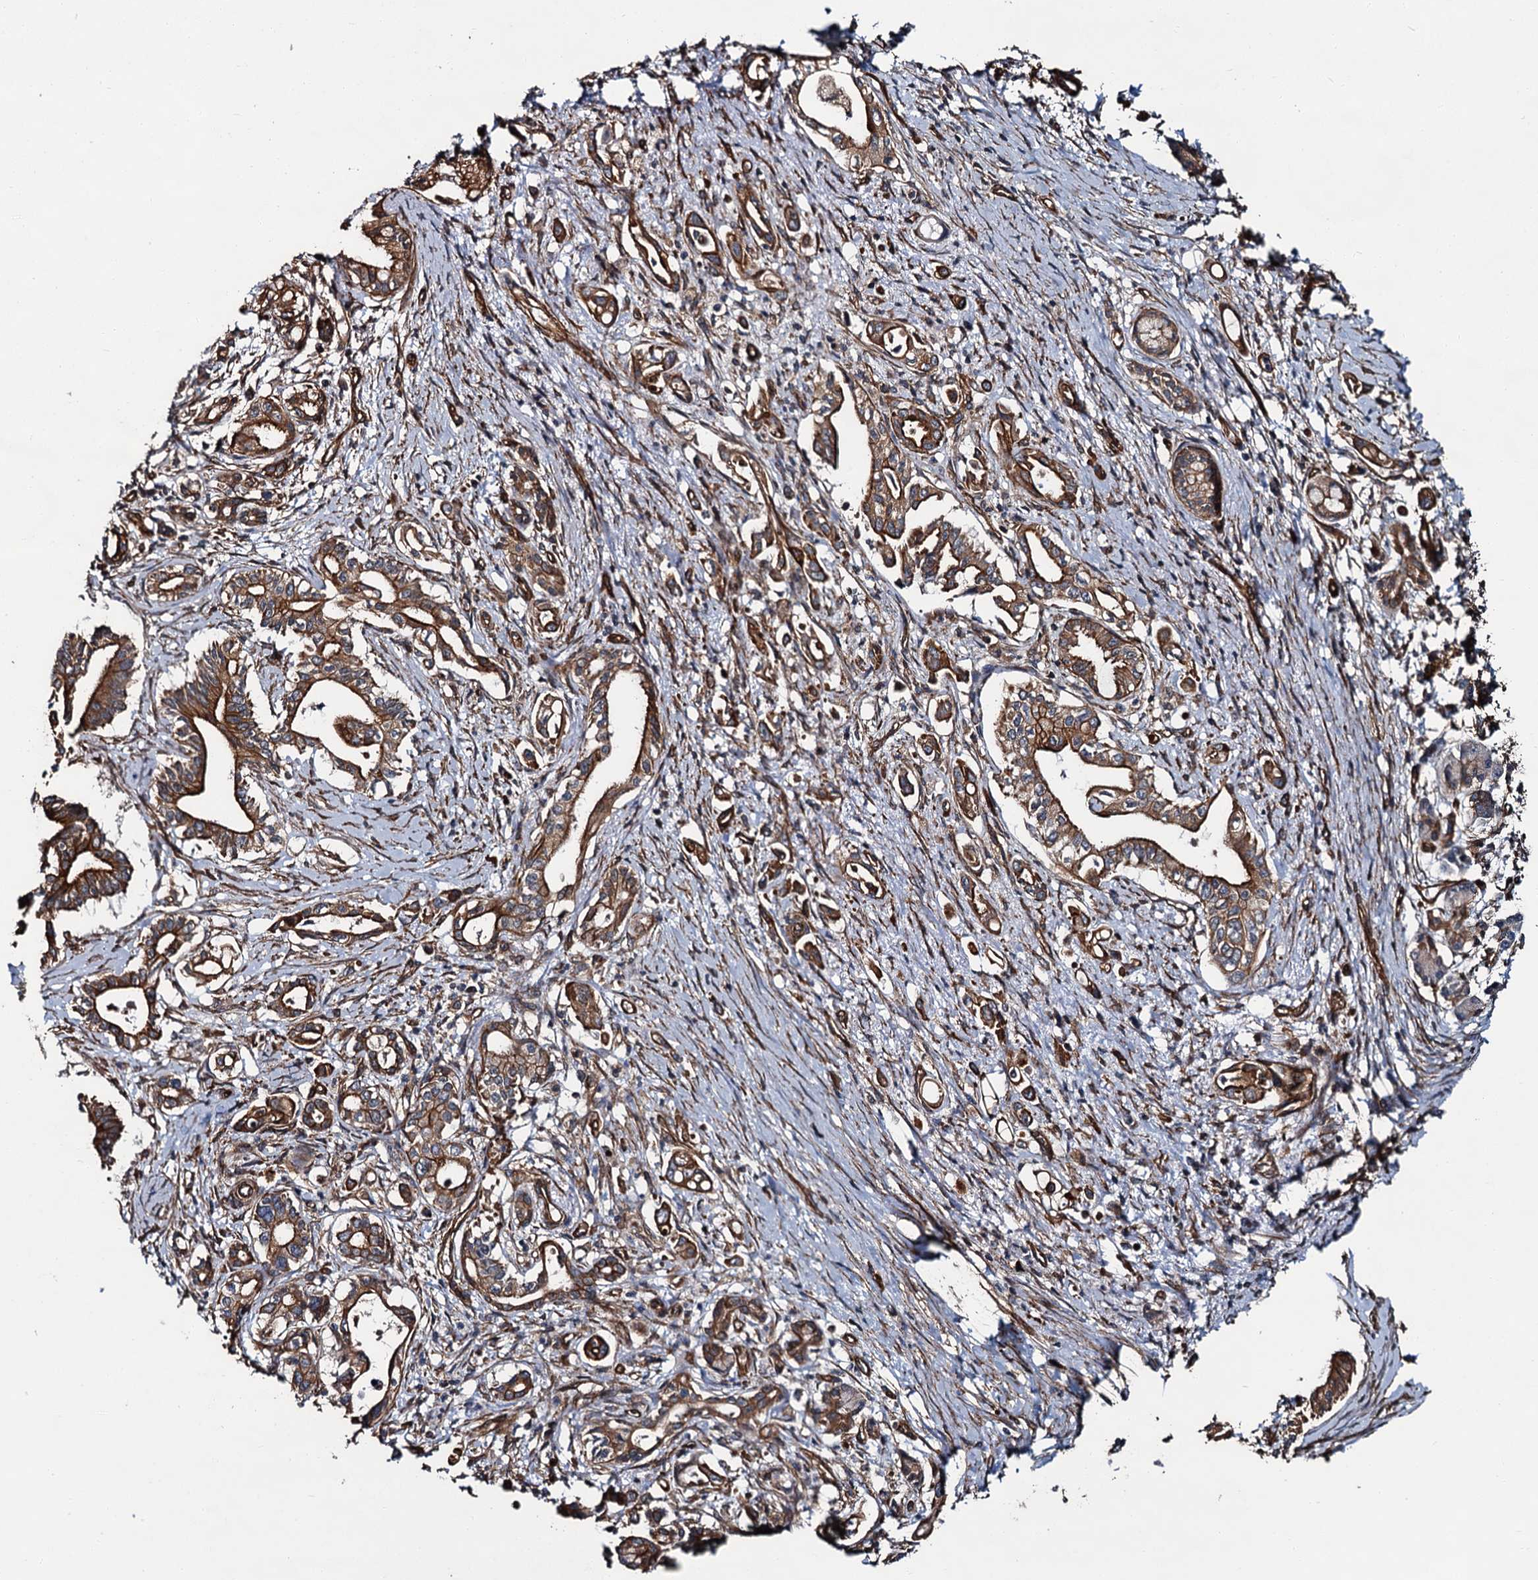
{"staining": {"intensity": "moderate", "quantity": ">75%", "location": "cytoplasmic/membranous"}, "tissue": "pancreatic cancer", "cell_type": "Tumor cells", "image_type": "cancer", "snomed": [{"axis": "morphology", "description": "Adenocarcinoma, NOS"}, {"axis": "topography", "description": "Pancreas"}], "caption": "Adenocarcinoma (pancreatic) stained with a brown dye displays moderate cytoplasmic/membranous positive positivity in about >75% of tumor cells.", "gene": "ZFYVE19", "patient": {"sex": "female", "age": 77}}